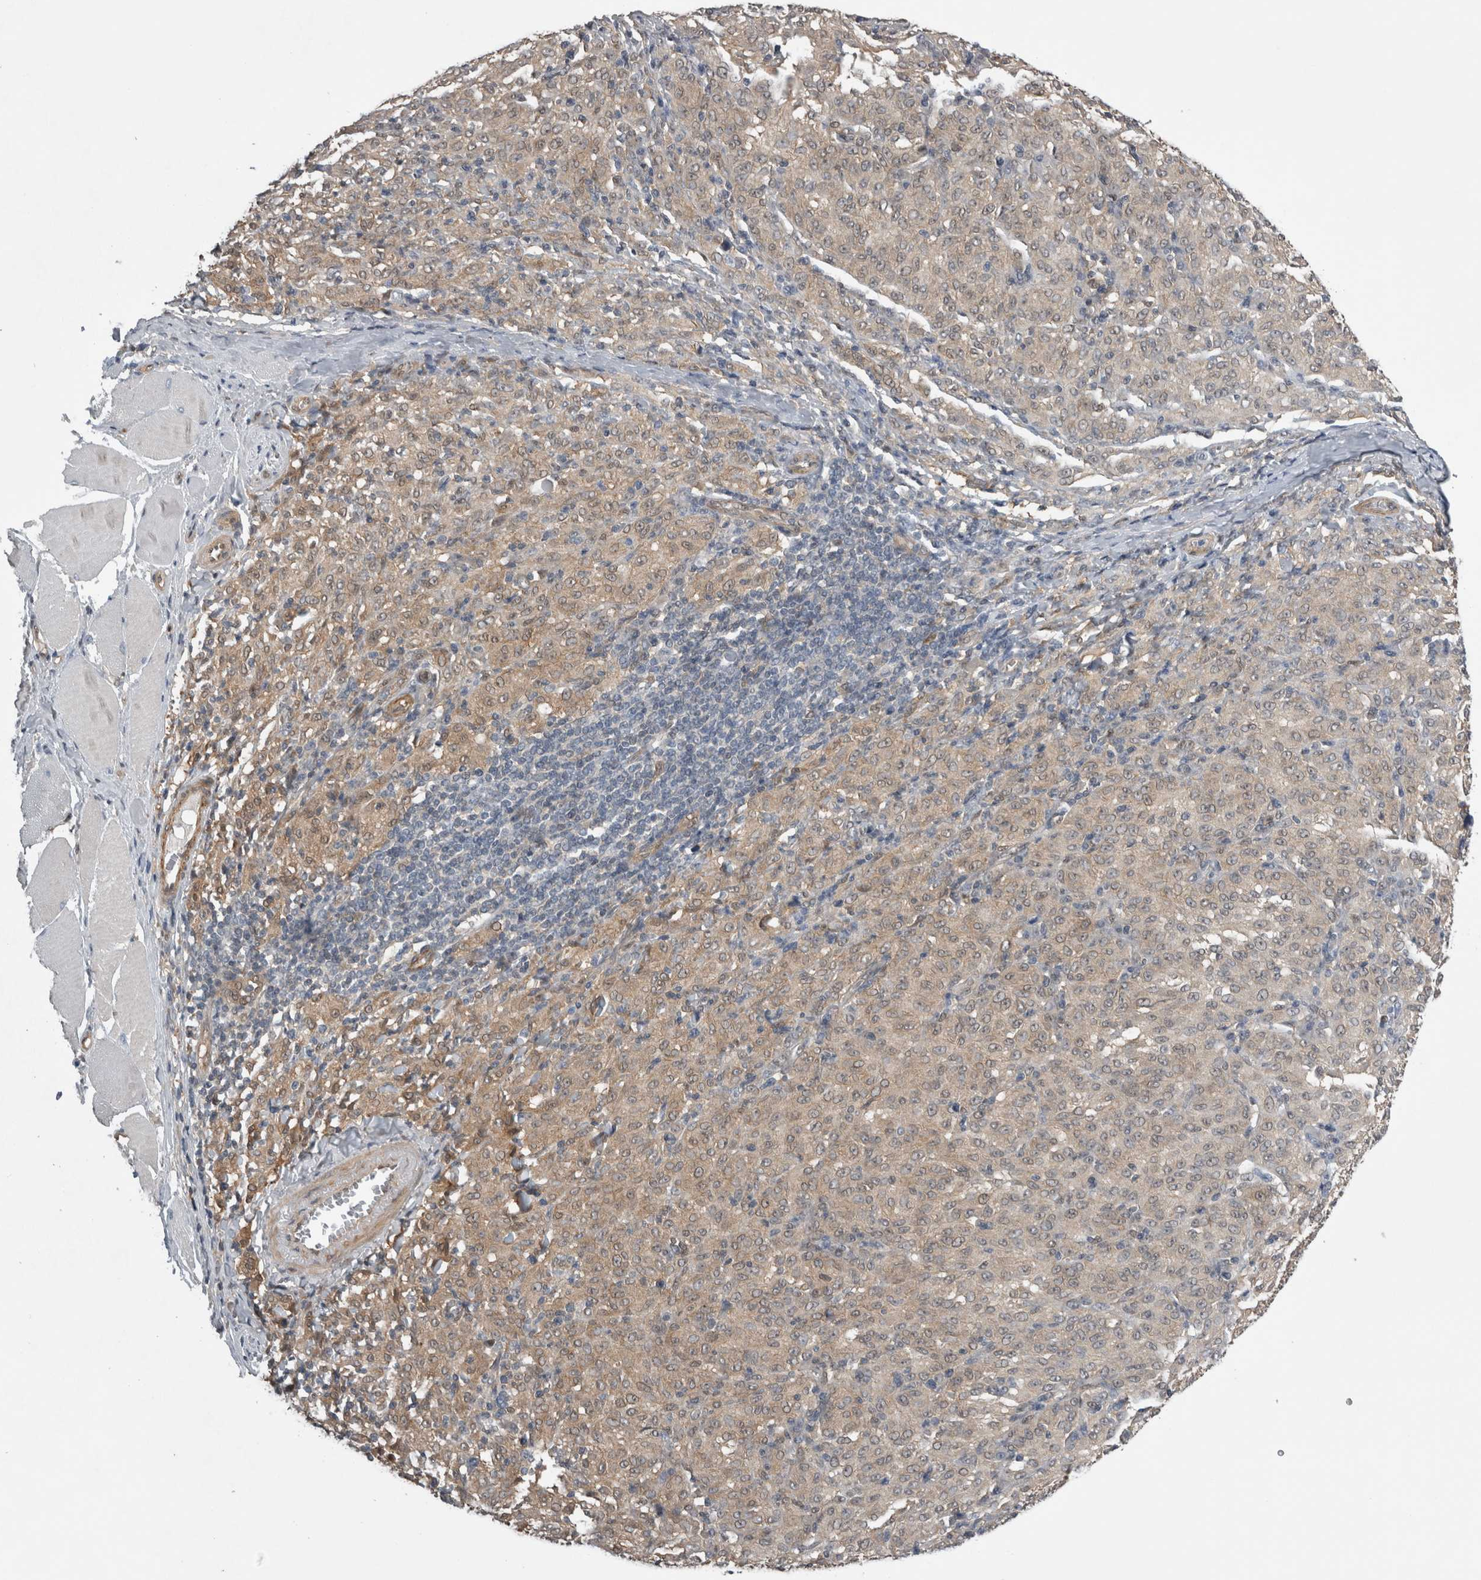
{"staining": {"intensity": "weak", "quantity": ">75%", "location": "cytoplasmic/membranous"}, "tissue": "melanoma", "cell_type": "Tumor cells", "image_type": "cancer", "snomed": [{"axis": "morphology", "description": "Malignant melanoma, NOS"}, {"axis": "topography", "description": "Skin"}], "caption": "This is a photomicrograph of IHC staining of melanoma, which shows weak positivity in the cytoplasmic/membranous of tumor cells.", "gene": "NAPRT", "patient": {"sex": "female", "age": 72}}